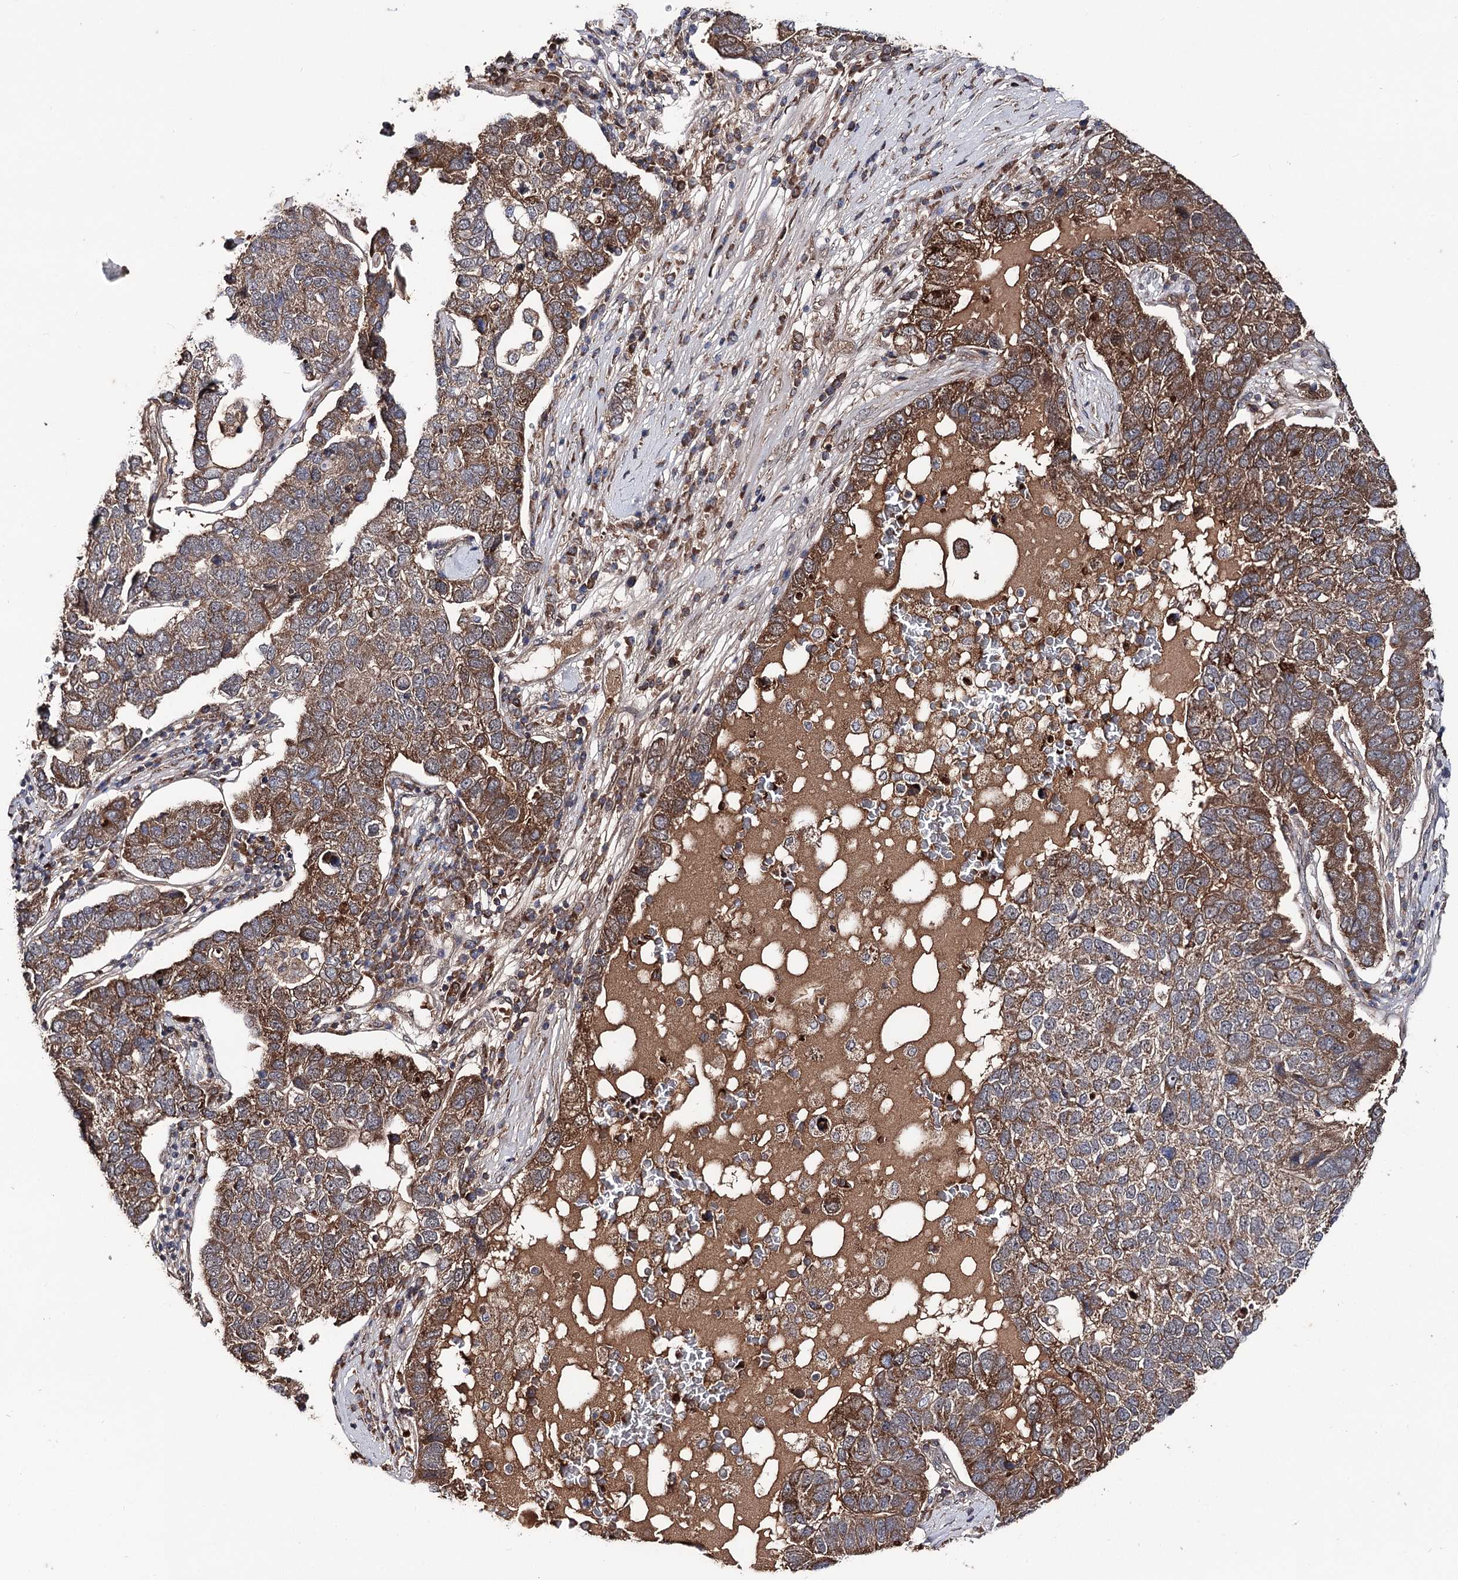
{"staining": {"intensity": "strong", "quantity": ">75%", "location": "cytoplasmic/membranous"}, "tissue": "pancreatic cancer", "cell_type": "Tumor cells", "image_type": "cancer", "snomed": [{"axis": "morphology", "description": "Adenocarcinoma, NOS"}, {"axis": "topography", "description": "Pancreas"}], "caption": "A brown stain highlights strong cytoplasmic/membranous staining of a protein in human pancreatic cancer tumor cells.", "gene": "MSANTD2", "patient": {"sex": "female", "age": 61}}